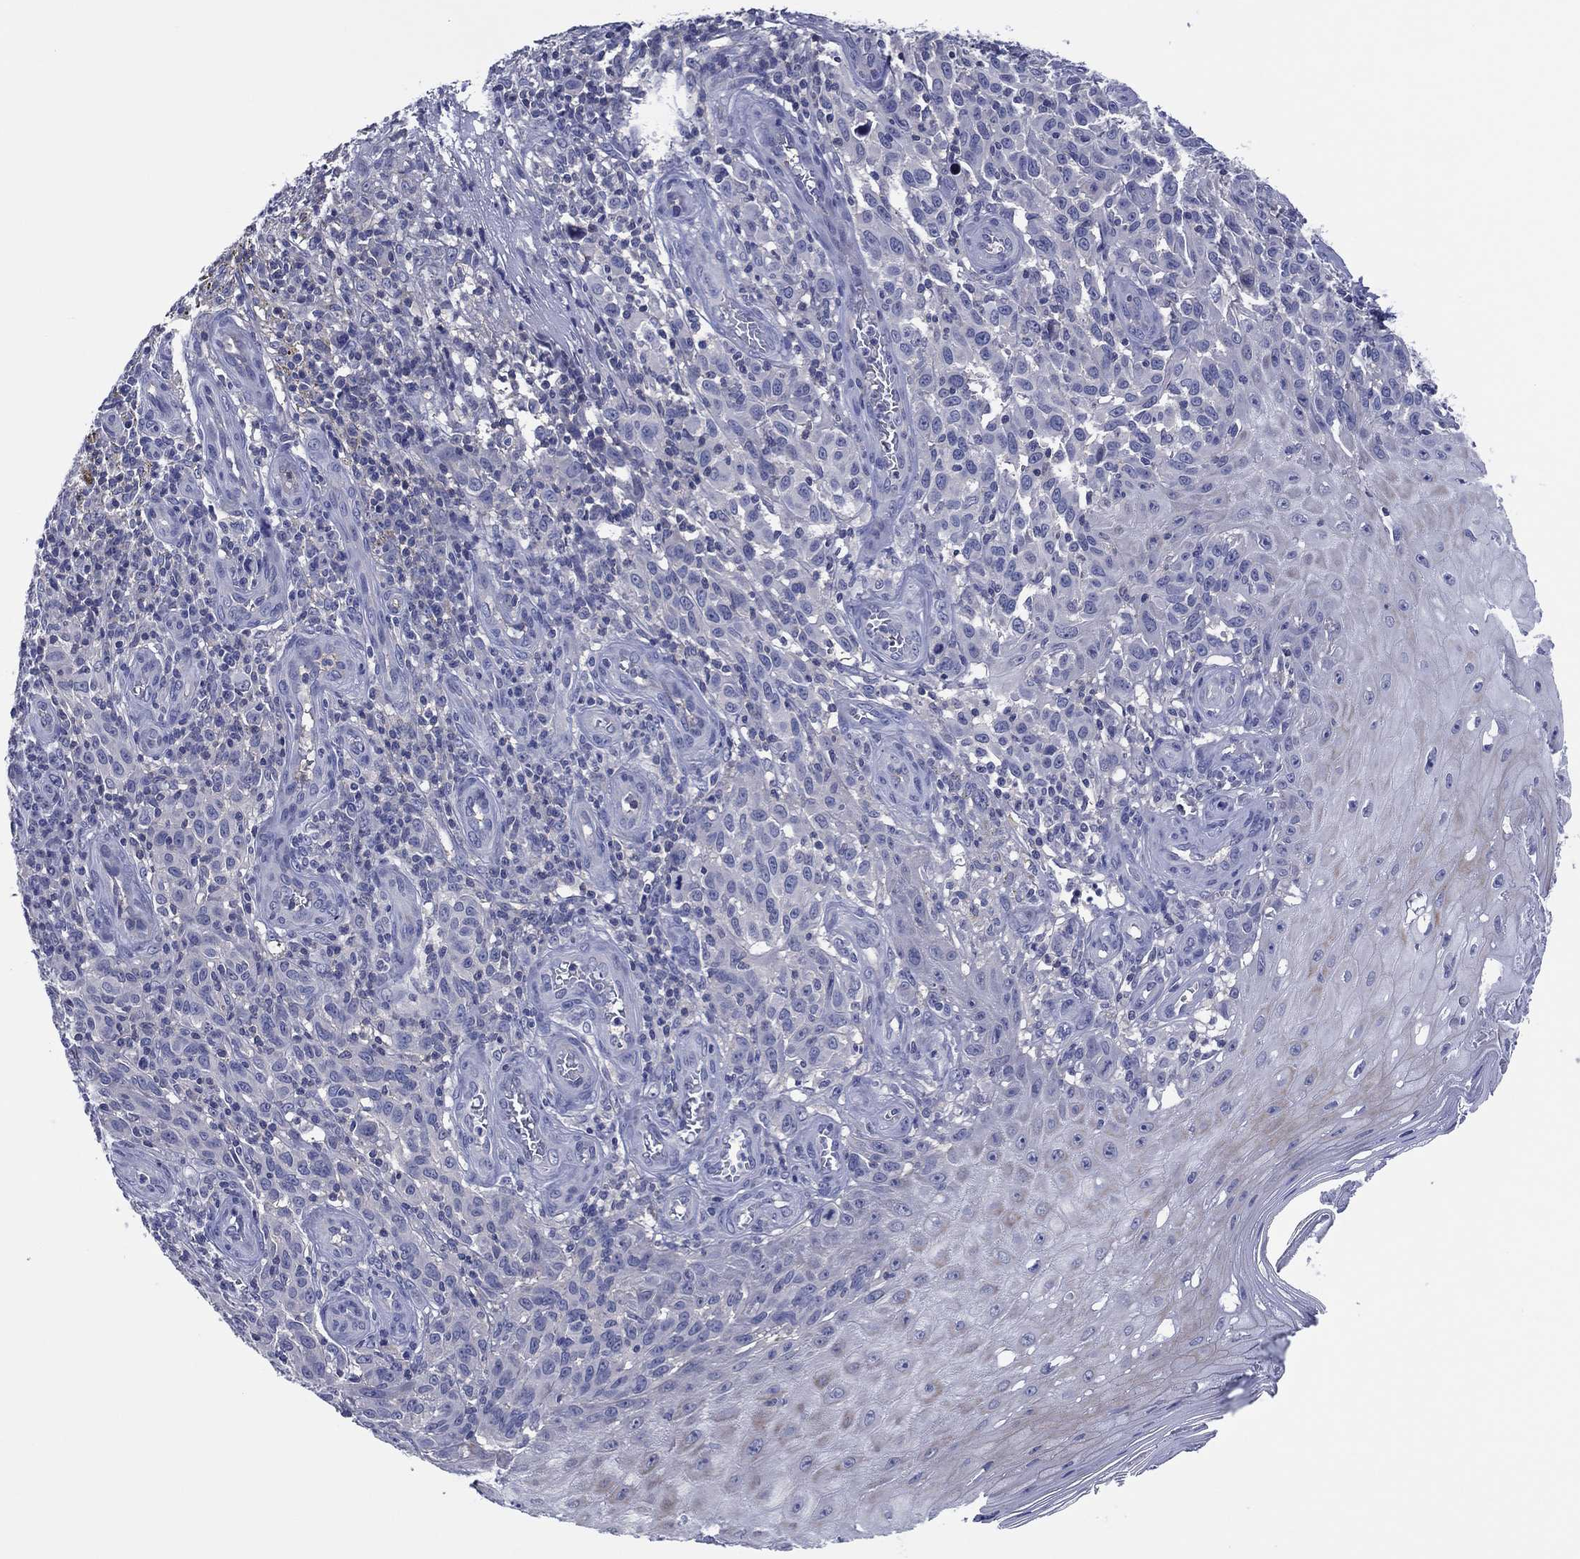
{"staining": {"intensity": "negative", "quantity": "none", "location": "none"}, "tissue": "melanoma", "cell_type": "Tumor cells", "image_type": "cancer", "snomed": [{"axis": "morphology", "description": "Malignant melanoma, NOS"}, {"axis": "topography", "description": "Skin"}], "caption": "IHC of human melanoma shows no expression in tumor cells.", "gene": "TRIM31", "patient": {"sex": "female", "age": 53}}